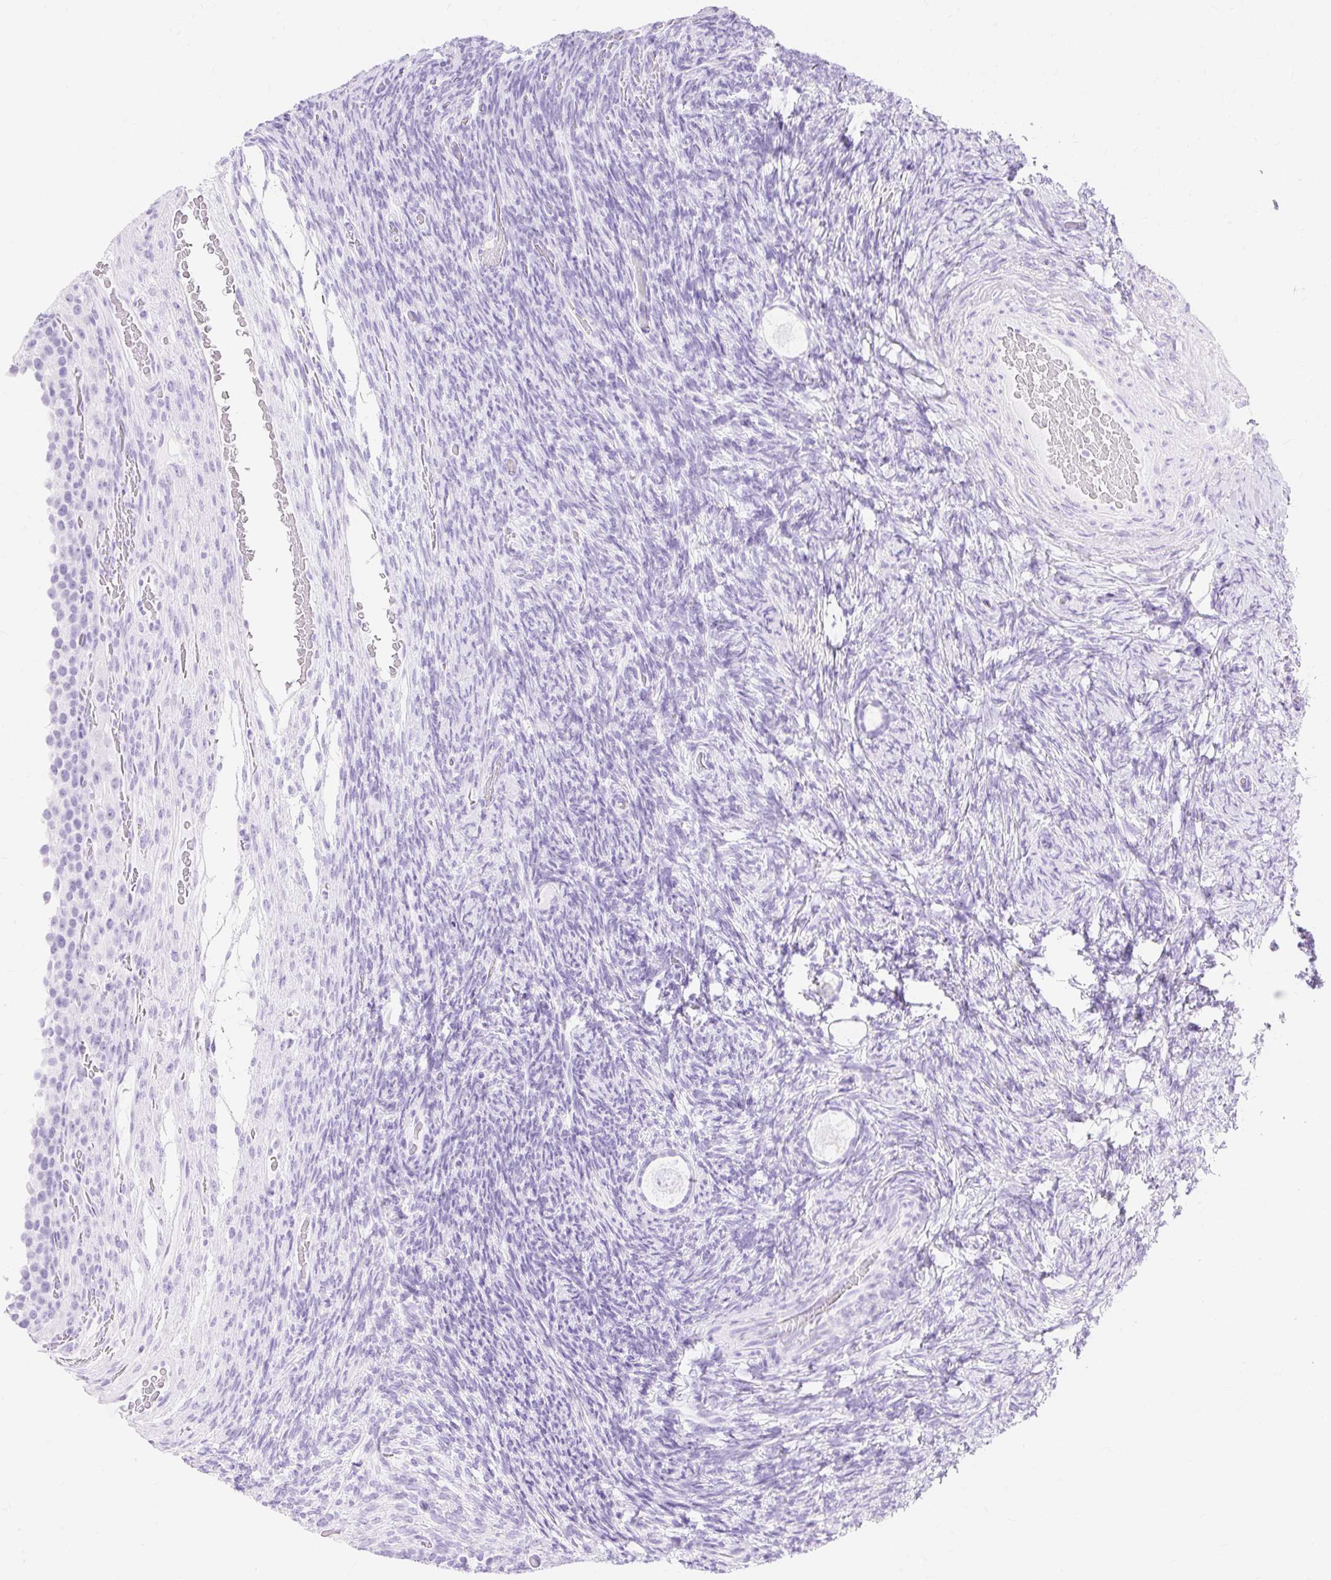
{"staining": {"intensity": "negative", "quantity": "none", "location": "none"}, "tissue": "ovary", "cell_type": "Follicle cells", "image_type": "normal", "snomed": [{"axis": "morphology", "description": "Normal tissue, NOS"}, {"axis": "topography", "description": "Ovary"}], "caption": "An immunohistochemistry (IHC) micrograph of benign ovary is shown. There is no staining in follicle cells of ovary.", "gene": "MBP", "patient": {"sex": "female", "age": 34}}